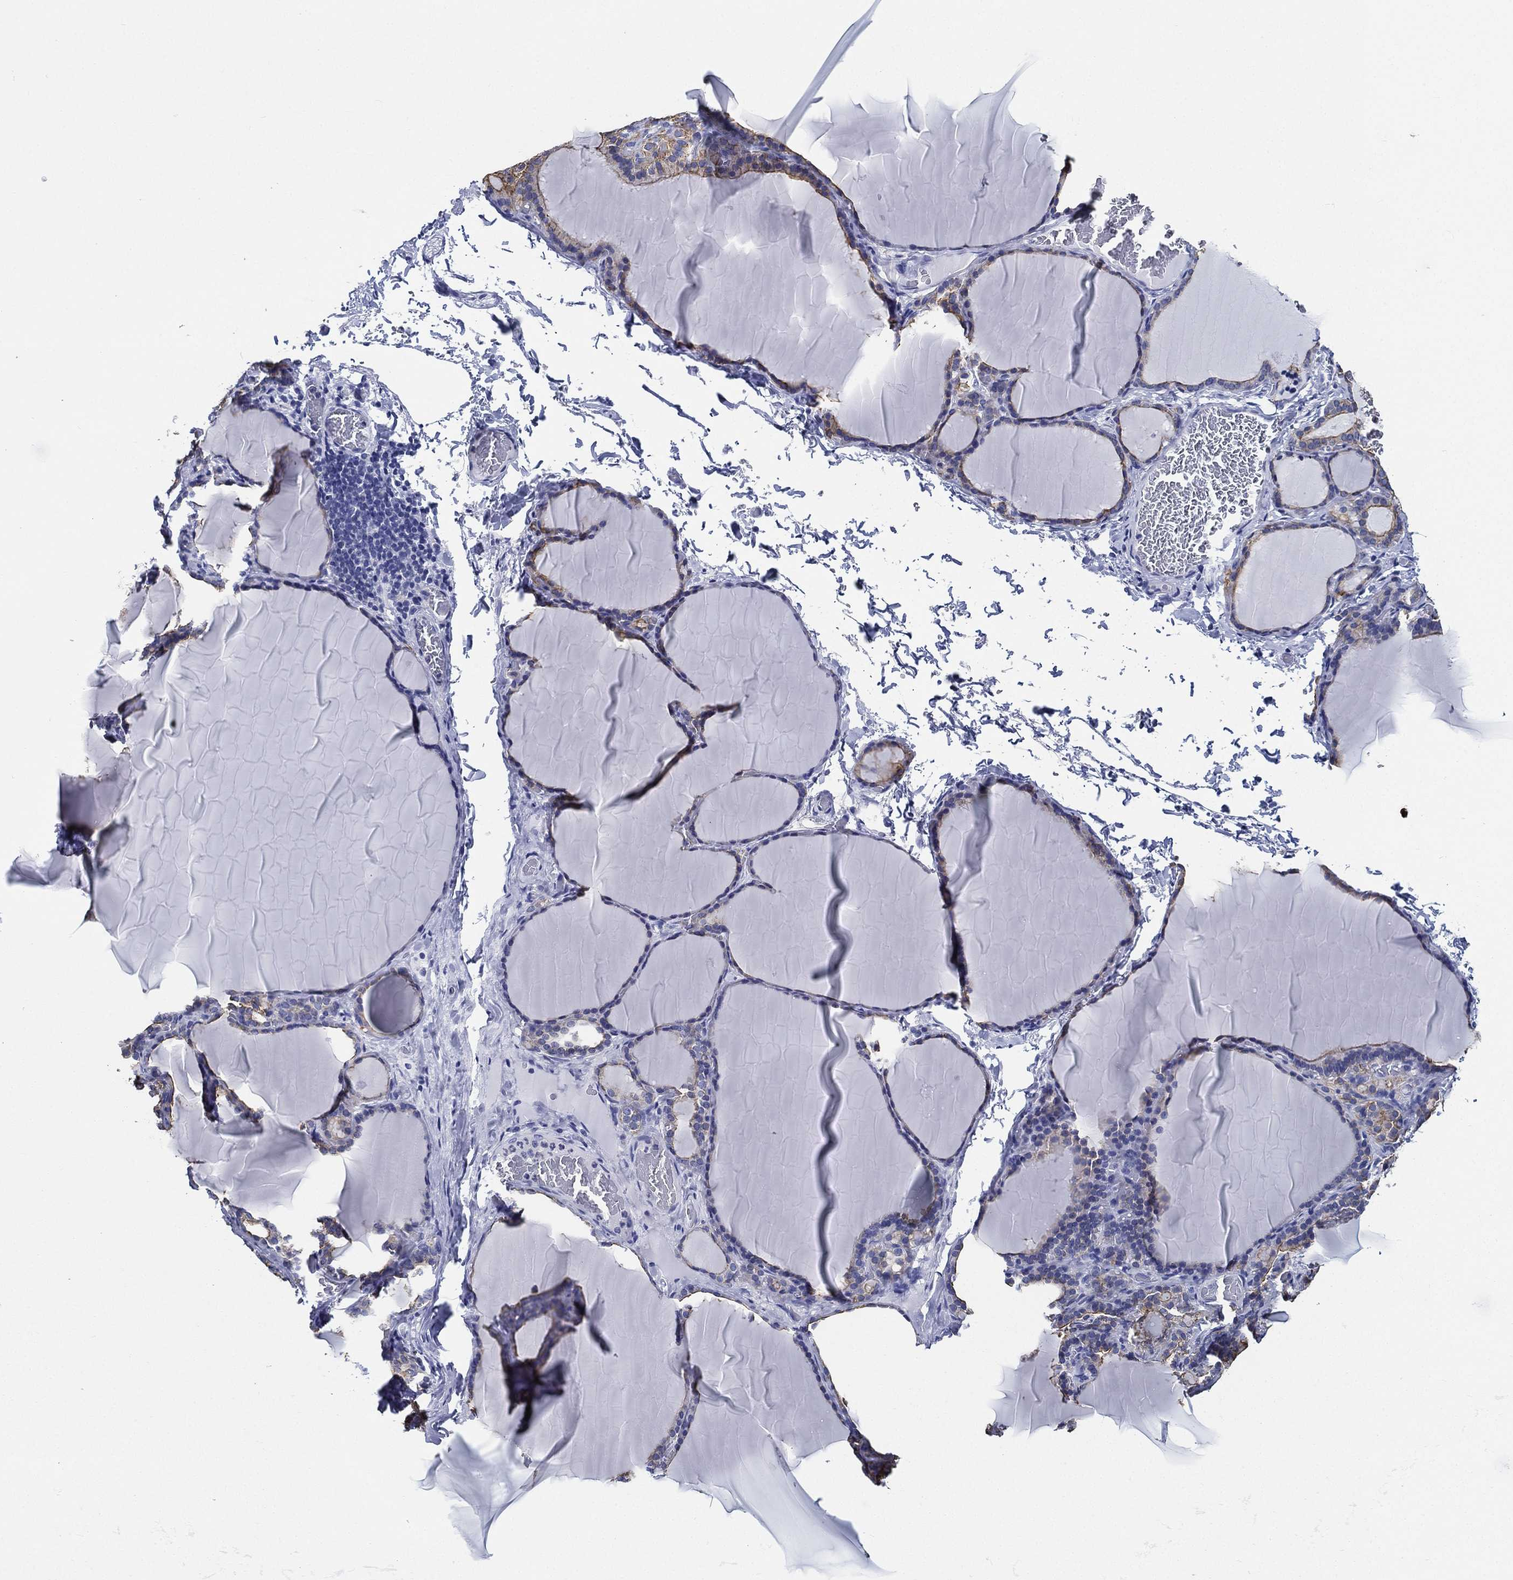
{"staining": {"intensity": "moderate", "quantity": "25%-75%", "location": "cytoplasmic/membranous"}, "tissue": "thyroid gland", "cell_type": "Glandular cells", "image_type": "normal", "snomed": [{"axis": "morphology", "description": "Normal tissue, NOS"}, {"axis": "morphology", "description": "Hyperplasia, NOS"}, {"axis": "topography", "description": "Thyroid gland"}], "caption": "Thyroid gland stained for a protein exhibits moderate cytoplasmic/membranous positivity in glandular cells. Using DAB (brown) and hematoxylin (blue) stains, captured at high magnification using brightfield microscopy.", "gene": "NEDD9", "patient": {"sex": "female", "age": 27}}